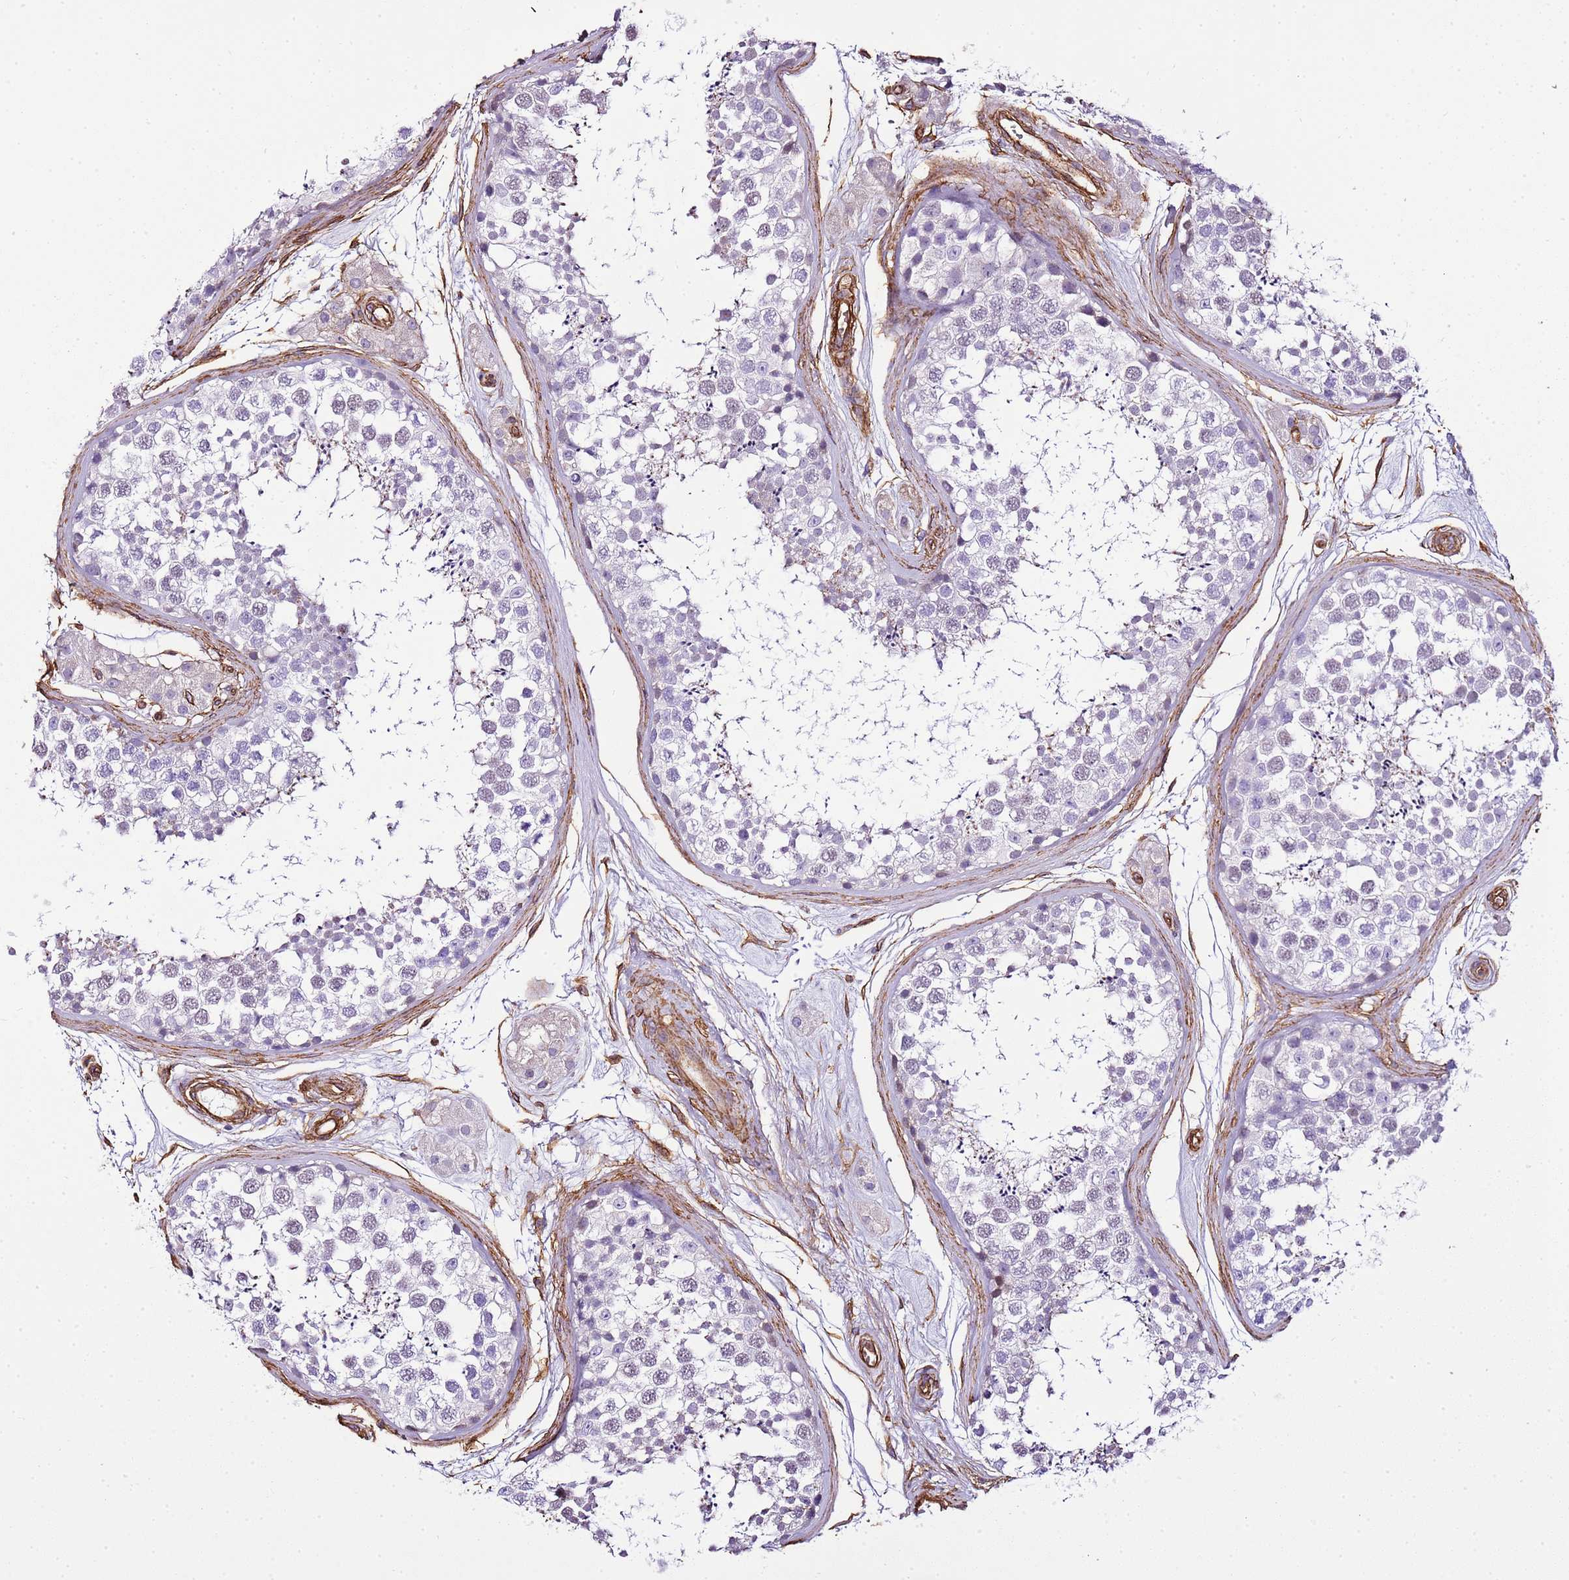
{"staining": {"intensity": "negative", "quantity": "none", "location": "none"}, "tissue": "testis", "cell_type": "Cells in seminiferous ducts", "image_type": "normal", "snomed": [{"axis": "morphology", "description": "Normal tissue, NOS"}, {"axis": "topography", "description": "Testis"}], "caption": "High power microscopy photomicrograph of an IHC micrograph of benign testis, revealing no significant staining in cells in seminiferous ducts. (Brightfield microscopy of DAB (3,3'-diaminobenzidine) immunohistochemistry at high magnification).", "gene": "CTDSPL", "patient": {"sex": "male", "age": 56}}